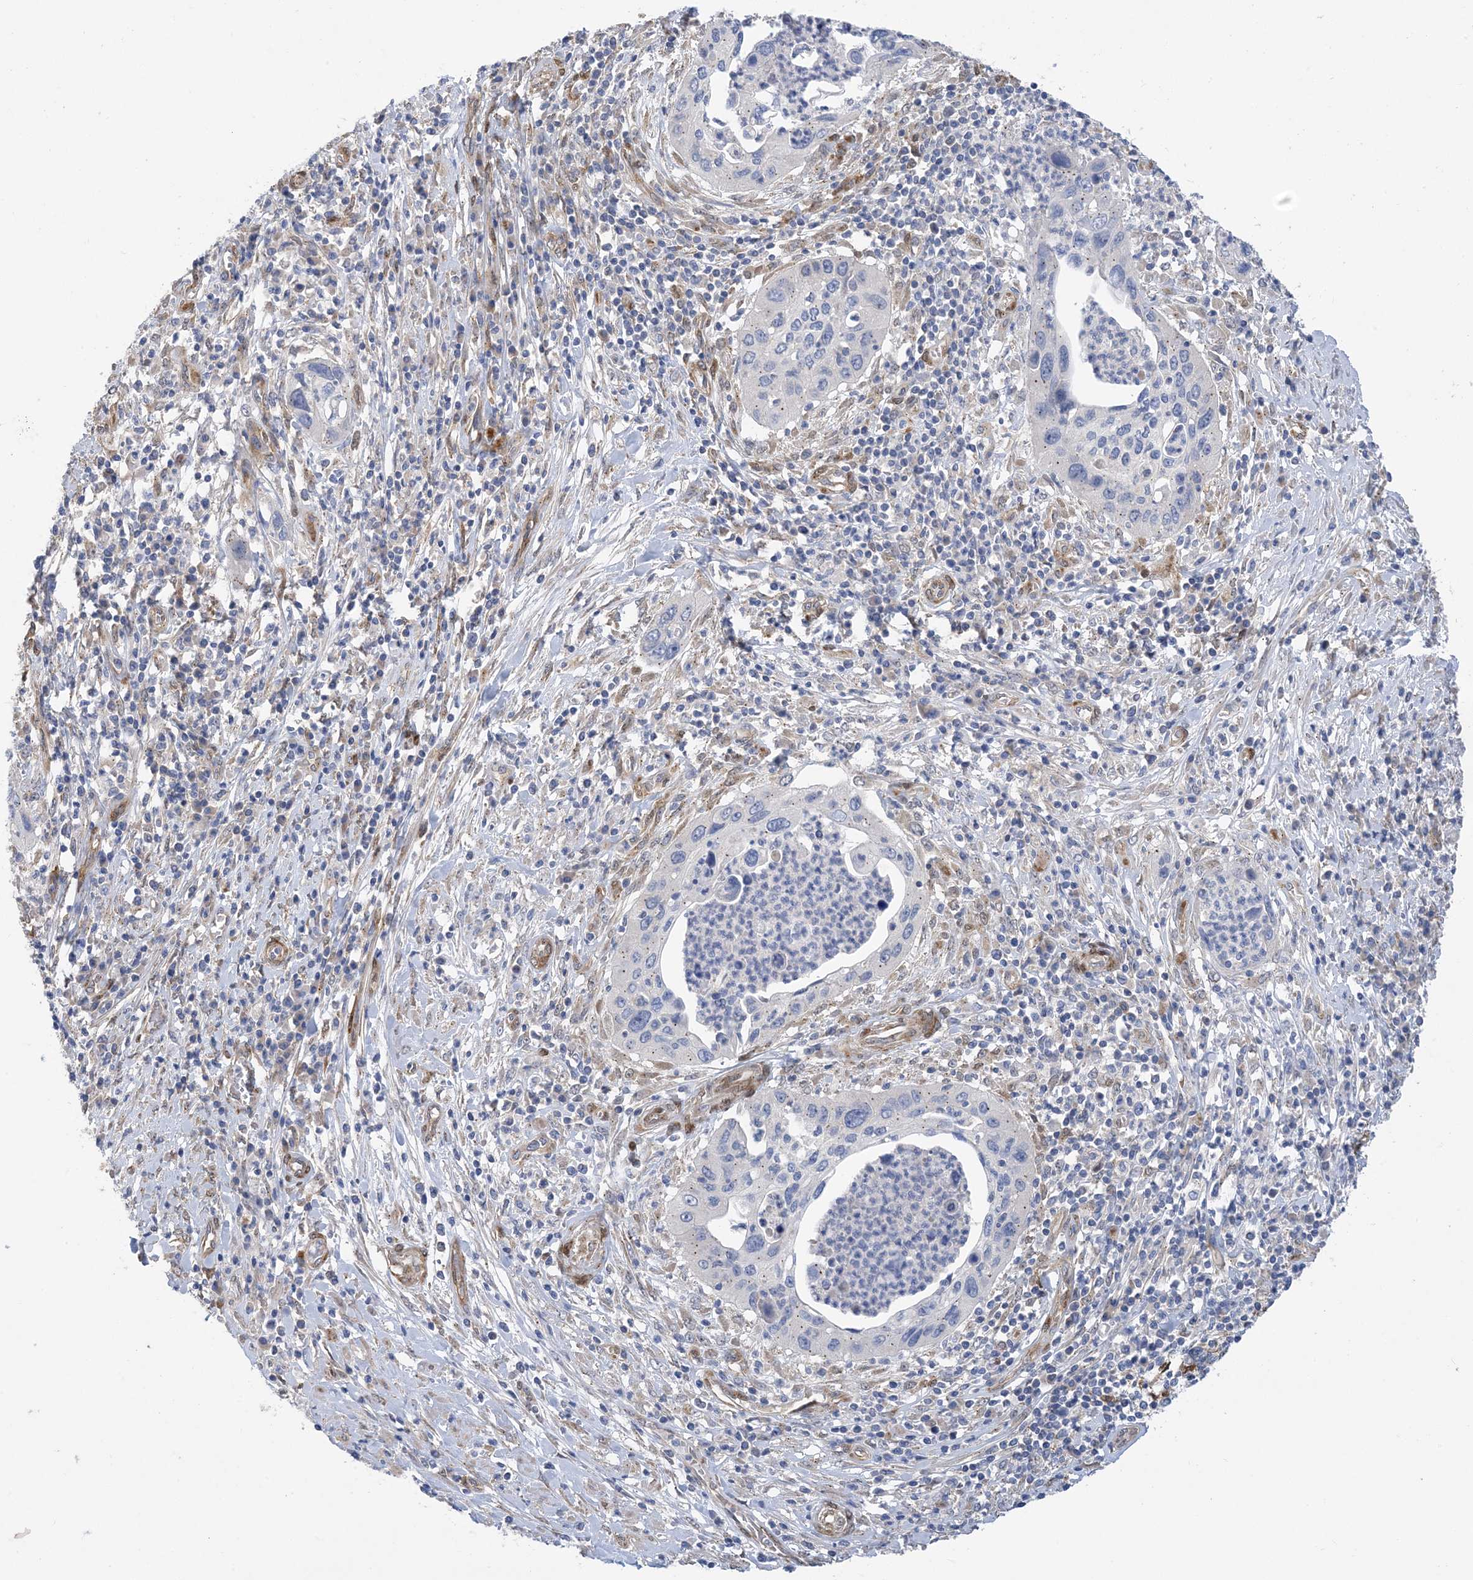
{"staining": {"intensity": "negative", "quantity": "none", "location": "none"}, "tissue": "cervical cancer", "cell_type": "Tumor cells", "image_type": "cancer", "snomed": [{"axis": "morphology", "description": "Squamous cell carcinoma, NOS"}, {"axis": "topography", "description": "Cervix"}], "caption": "A micrograph of cervical cancer (squamous cell carcinoma) stained for a protein exhibits no brown staining in tumor cells.", "gene": "RBMS3", "patient": {"sex": "female", "age": 38}}